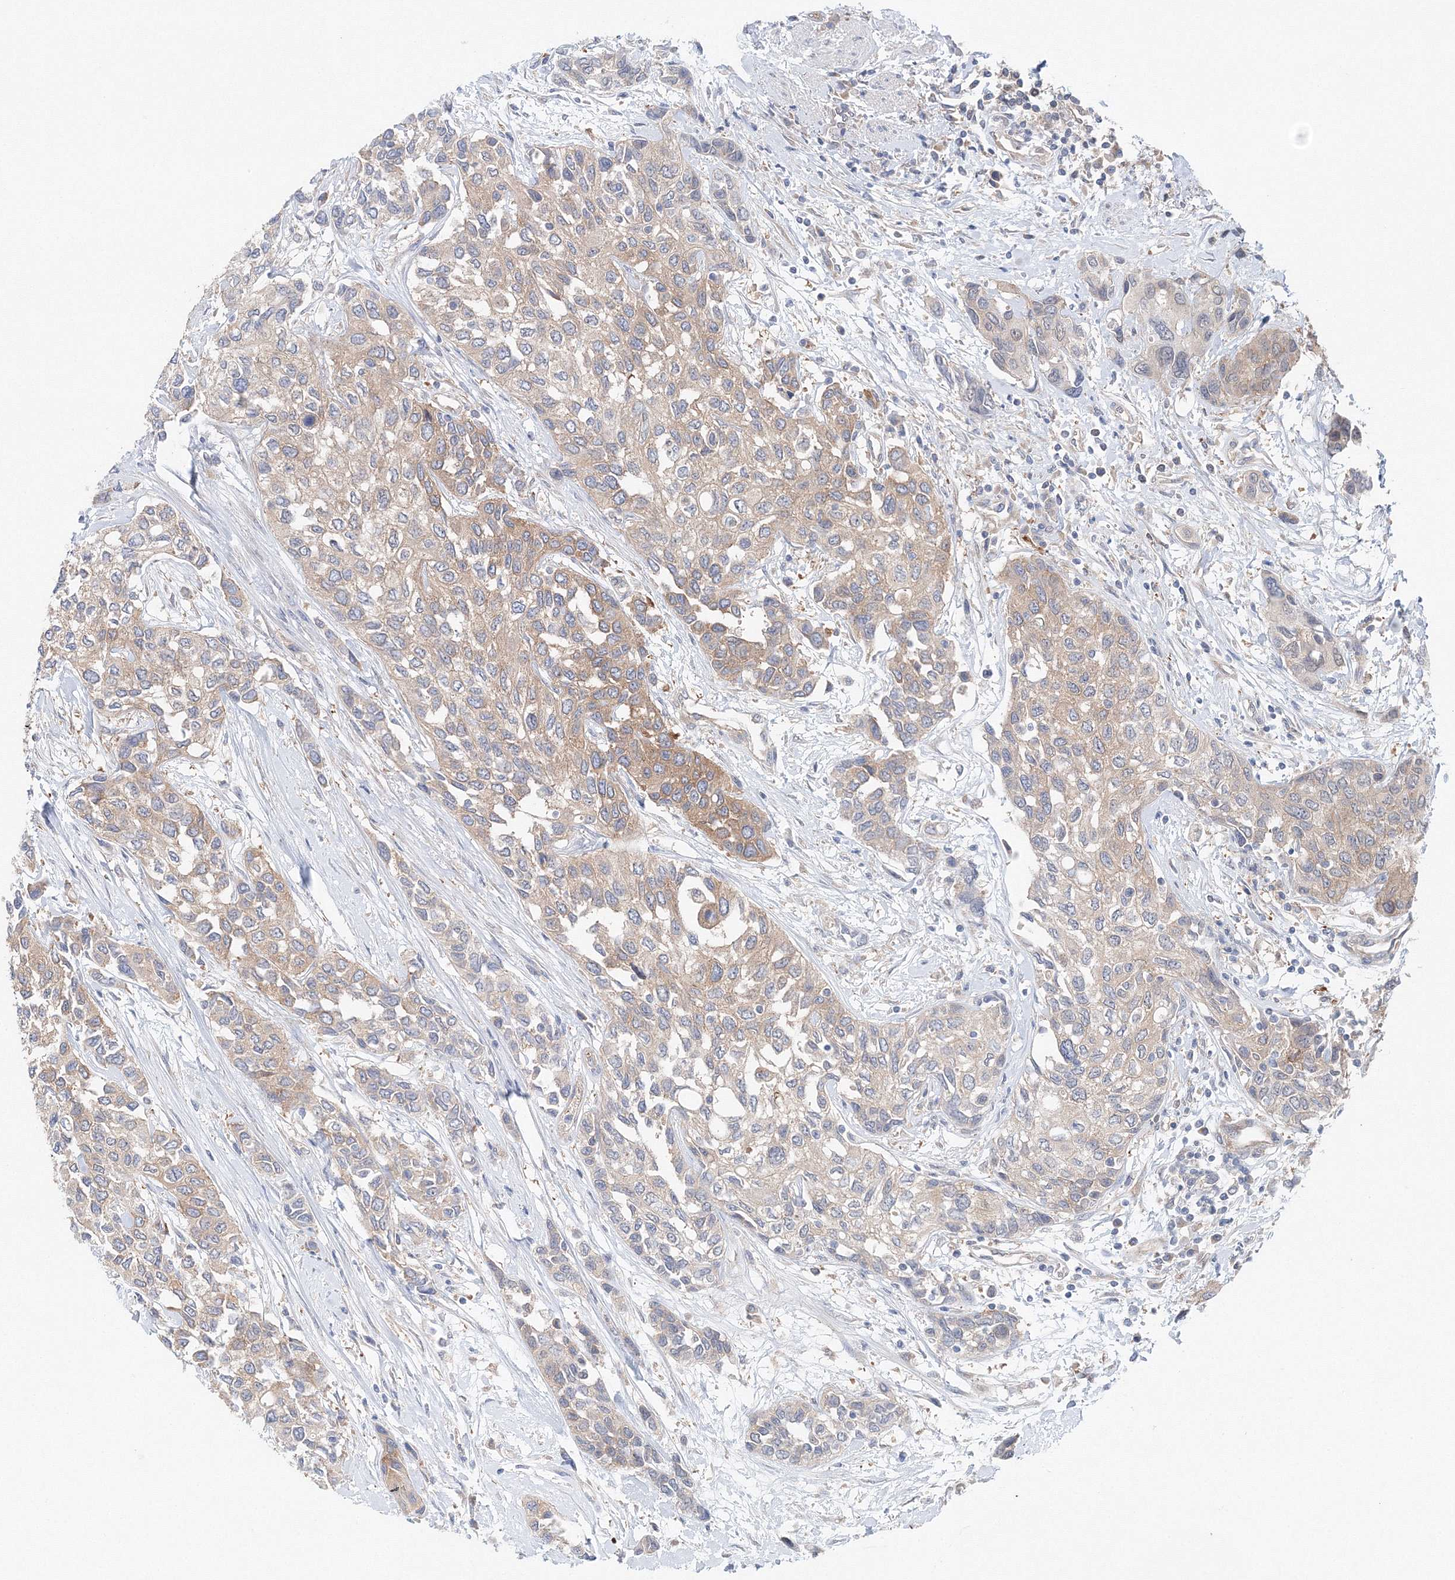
{"staining": {"intensity": "weak", "quantity": "25%-75%", "location": "cytoplasmic/membranous"}, "tissue": "urothelial cancer", "cell_type": "Tumor cells", "image_type": "cancer", "snomed": [{"axis": "morphology", "description": "Normal tissue, NOS"}, {"axis": "morphology", "description": "Urothelial carcinoma, High grade"}, {"axis": "topography", "description": "Vascular tissue"}, {"axis": "topography", "description": "Urinary bladder"}], "caption": "A brown stain highlights weak cytoplasmic/membranous expression of a protein in urothelial carcinoma (high-grade) tumor cells.", "gene": "TPRKB", "patient": {"sex": "female", "age": 56}}